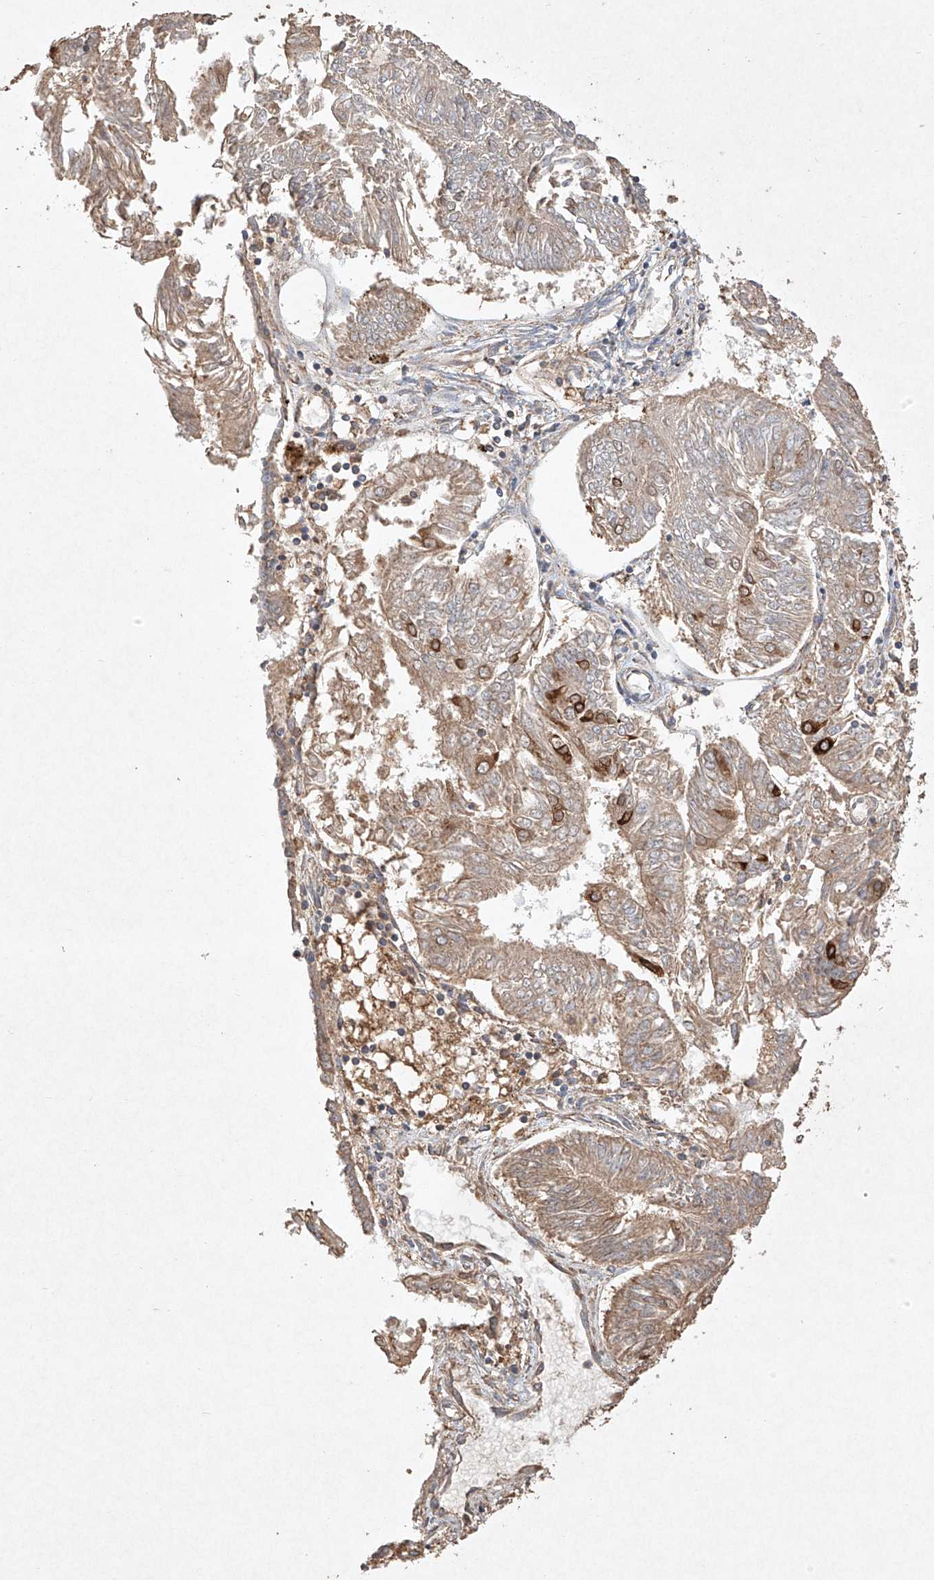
{"staining": {"intensity": "weak", "quantity": ">75%", "location": "cytoplasmic/membranous"}, "tissue": "endometrial cancer", "cell_type": "Tumor cells", "image_type": "cancer", "snomed": [{"axis": "morphology", "description": "Adenocarcinoma, NOS"}, {"axis": "topography", "description": "Endometrium"}], "caption": "An image showing weak cytoplasmic/membranous positivity in approximately >75% of tumor cells in endometrial adenocarcinoma, as visualized by brown immunohistochemical staining.", "gene": "SEMA3B", "patient": {"sex": "female", "age": 58}}